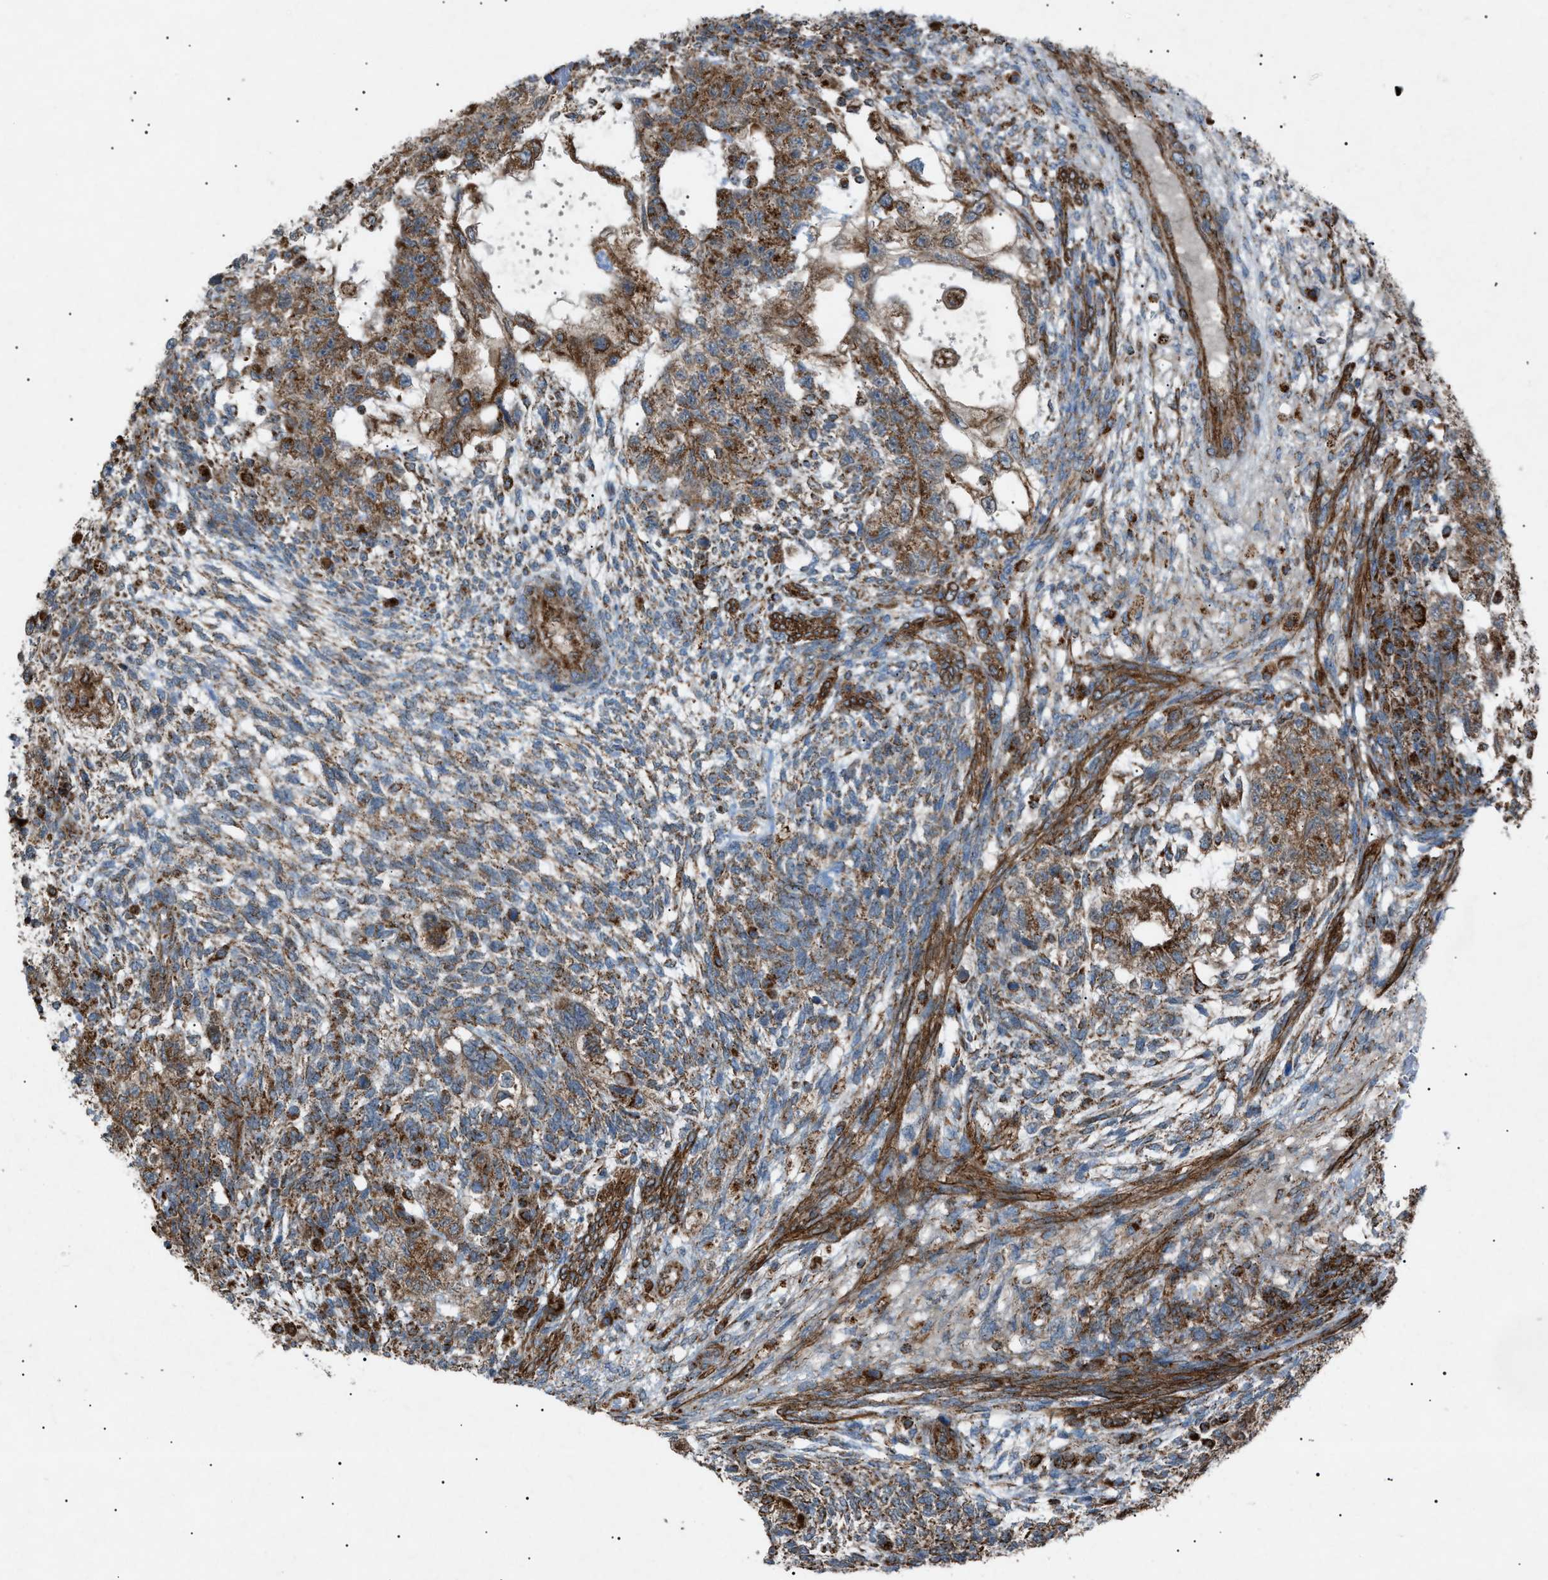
{"staining": {"intensity": "moderate", "quantity": ">75%", "location": "cytoplasmic/membranous"}, "tissue": "testis cancer", "cell_type": "Tumor cells", "image_type": "cancer", "snomed": [{"axis": "morphology", "description": "Normal tissue, NOS"}, {"axis": "morphology", "description": "Carcinoma, Embryonal, NOS"}, {"axis": "topography", "description": "Testis"}], "caption": "Testis embryonal carcinoma stained with a brown dye shows moderate cytoplasmic/membranous positive expression in about >75% of tumor cells.", "gene": "C1GALT1C1", "patient": {"sex": "male", "age": 36}}